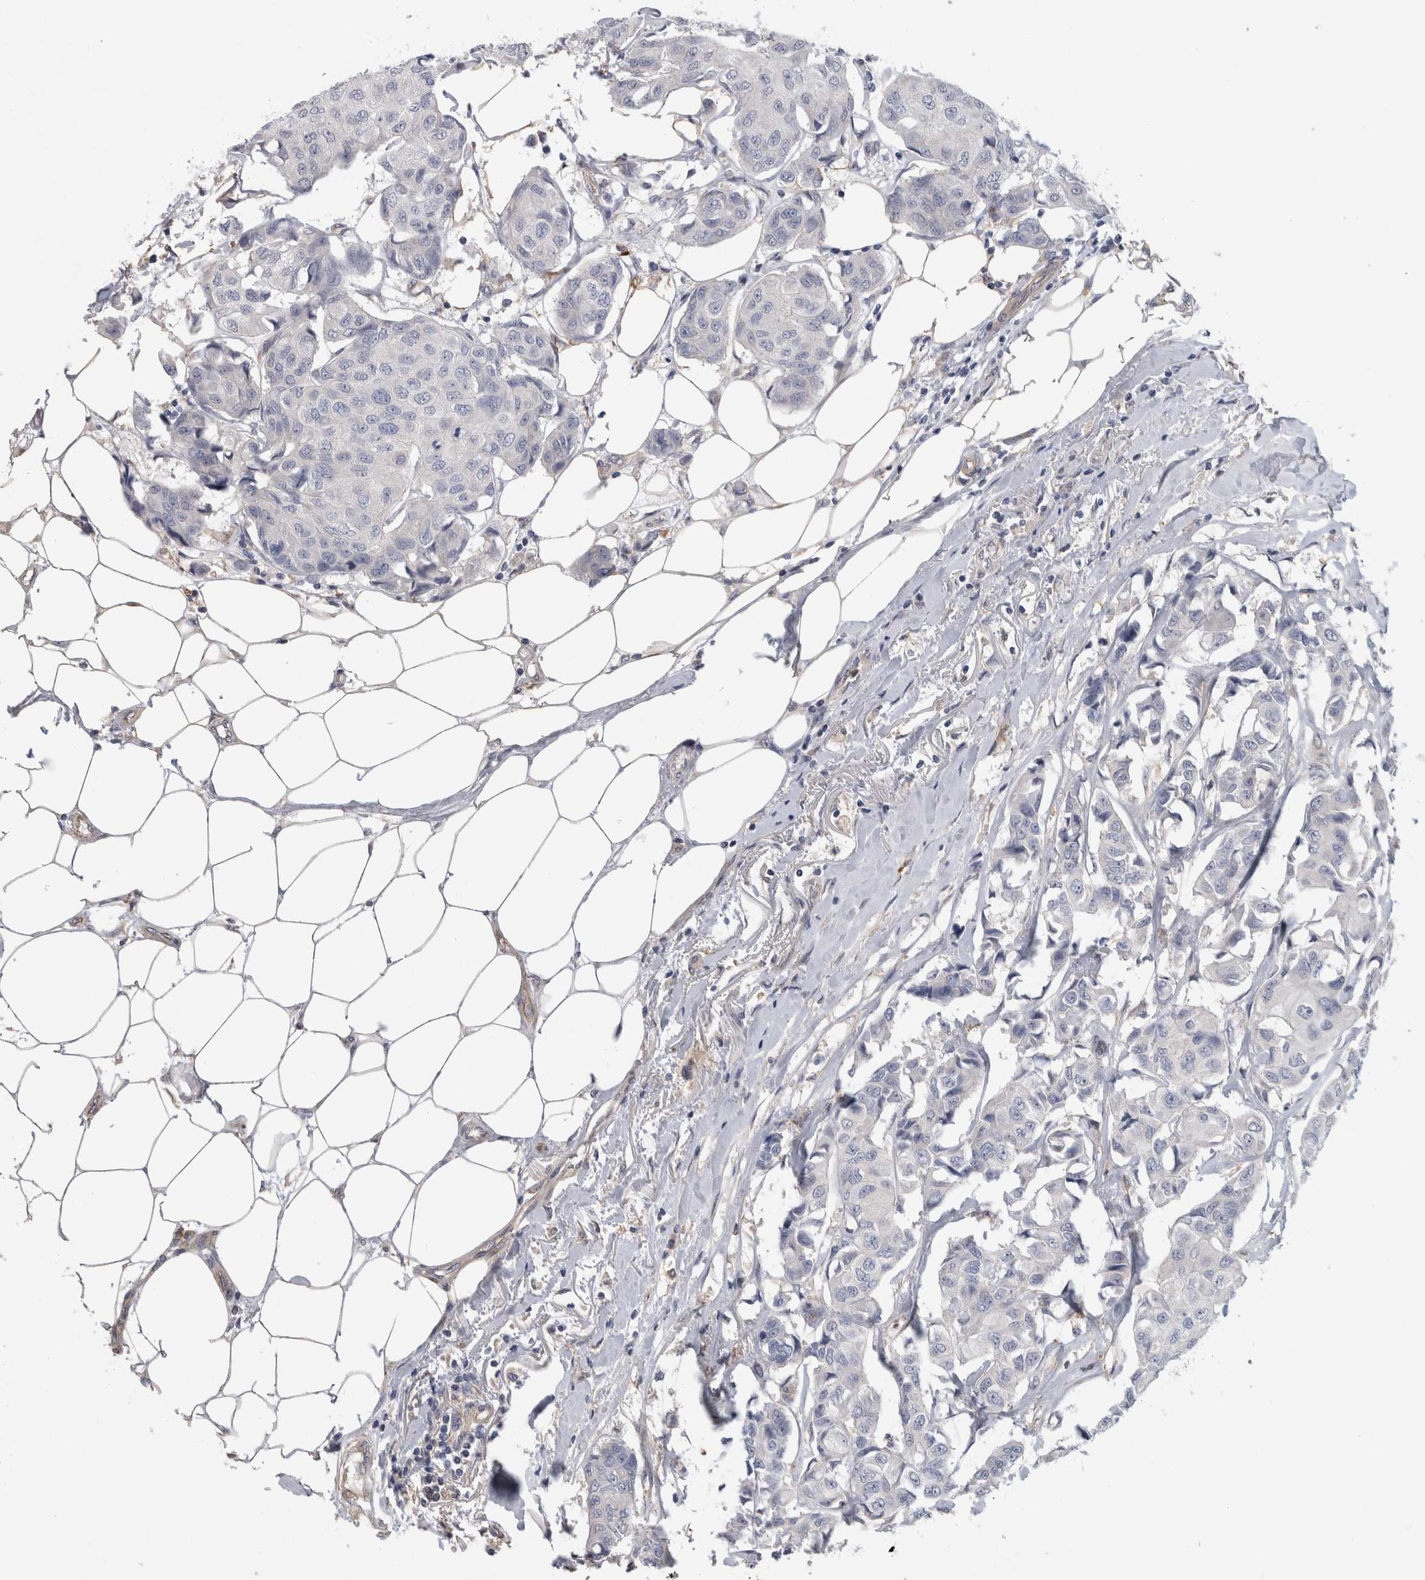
{"staining": {"intensity": "negative", "quantity": "none", "location": "none"}, "tissue": "breast cancer", "cell_type": "Tumor cells", "image_type": "cancer", "snomed": [{"axis": "morphology", "description": "Duct carcinoma"}, {"axis": "topography", "description": "Breast"}], "caption": "Breast cancer (infiltrating ductal carcinoma) was stained to show a protein in brown. There is no significant staining in tumor cells.", "gene": "ANKFY1", "patient": {"sex": "female", "age": 80}}